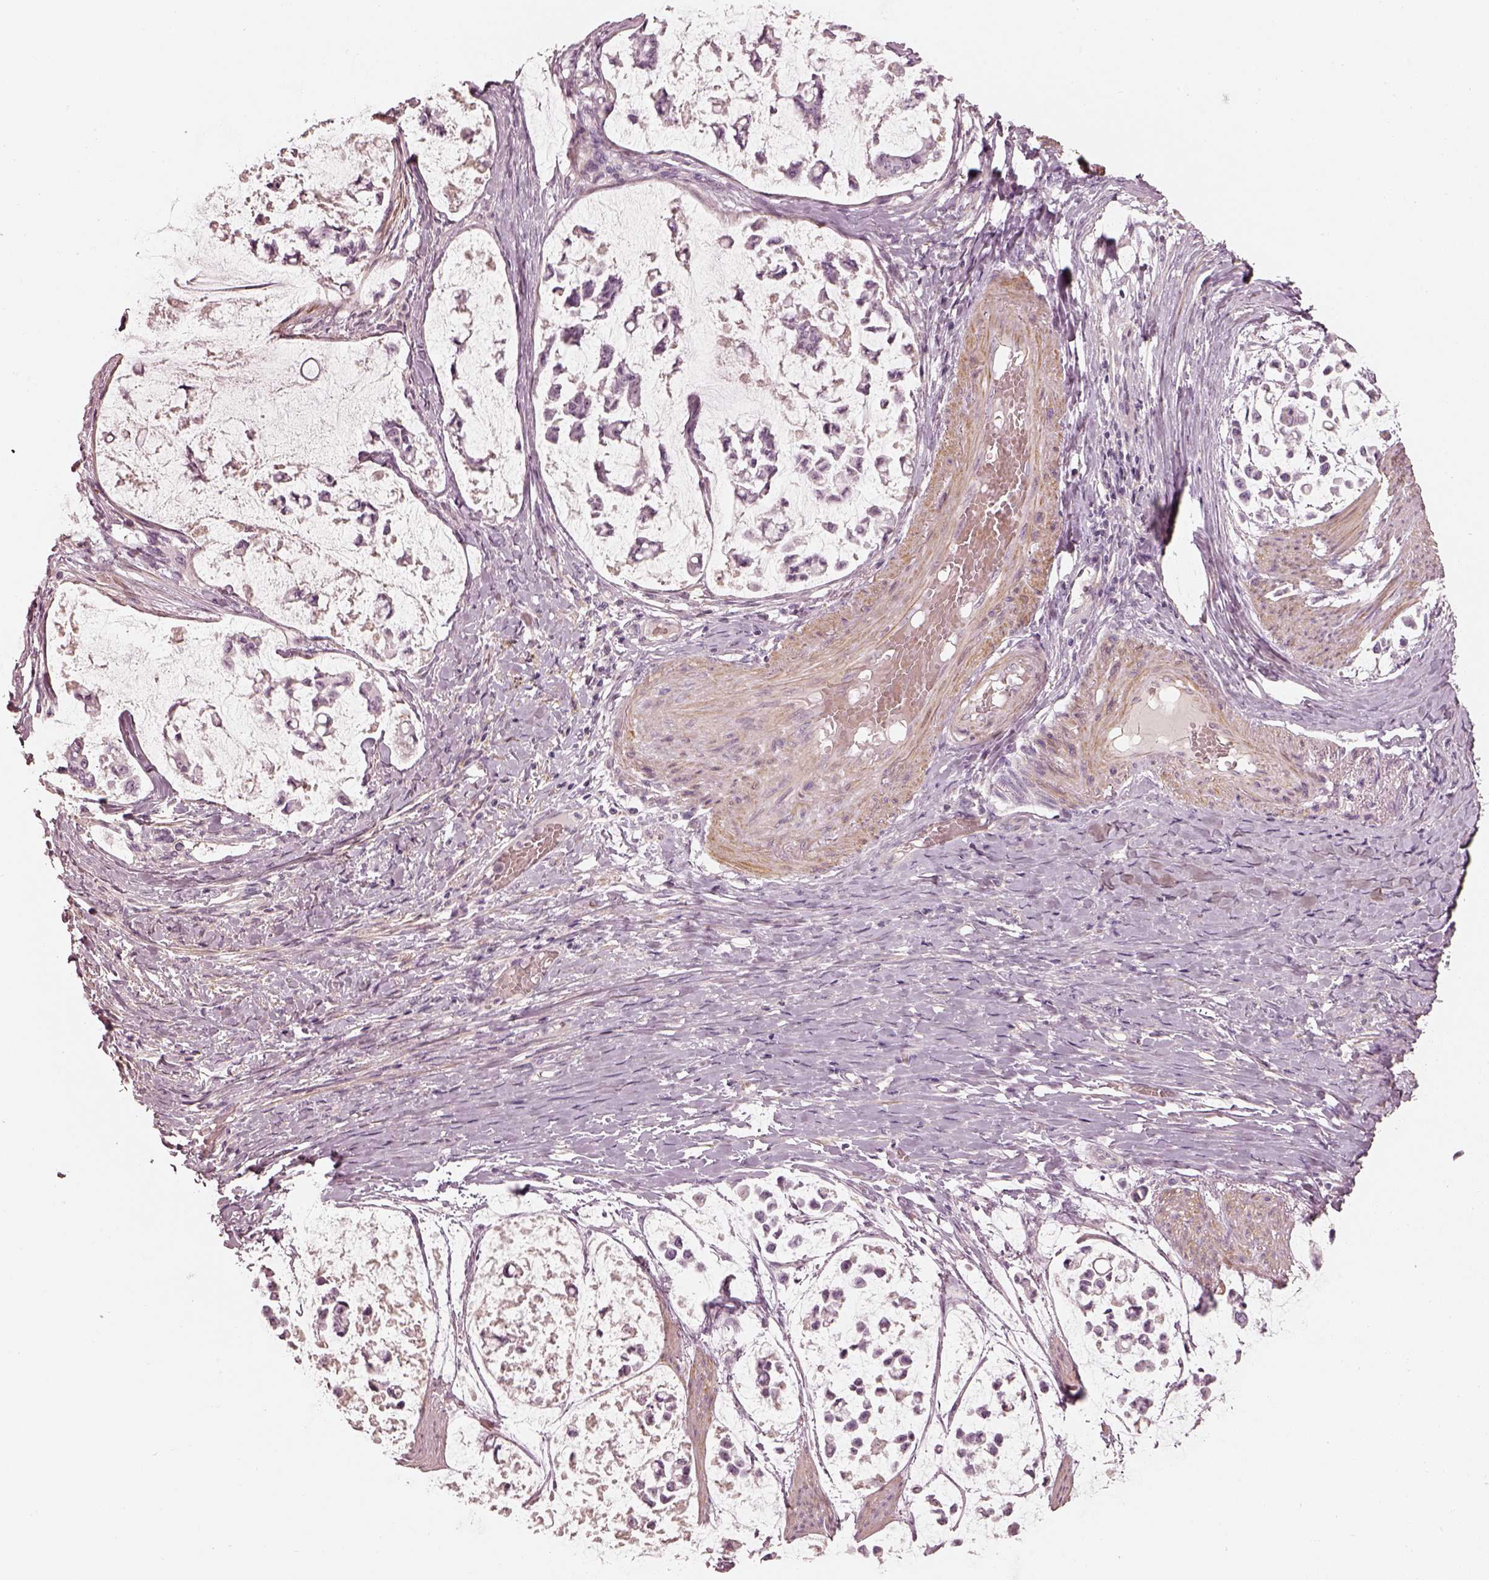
{"staining": {"intensity": "negative", "quantity": "none", "location": "none"}, "tissue": "stomach cancer", "cell_type": "Tumor cells", "image_type": "cancer", "snomed": [{"axis": "morphology", "description": "Adenocarcinoma, NOS"}, {"axis": "topography", "description": "Stomach"}], "caption": "A photomicrograph of adenocarcinoma (stomach) stained for a protein displays no brown staining in tumor cells.", "gene": "PRLHR", "patient": {"sex": "male", "age": 82}}